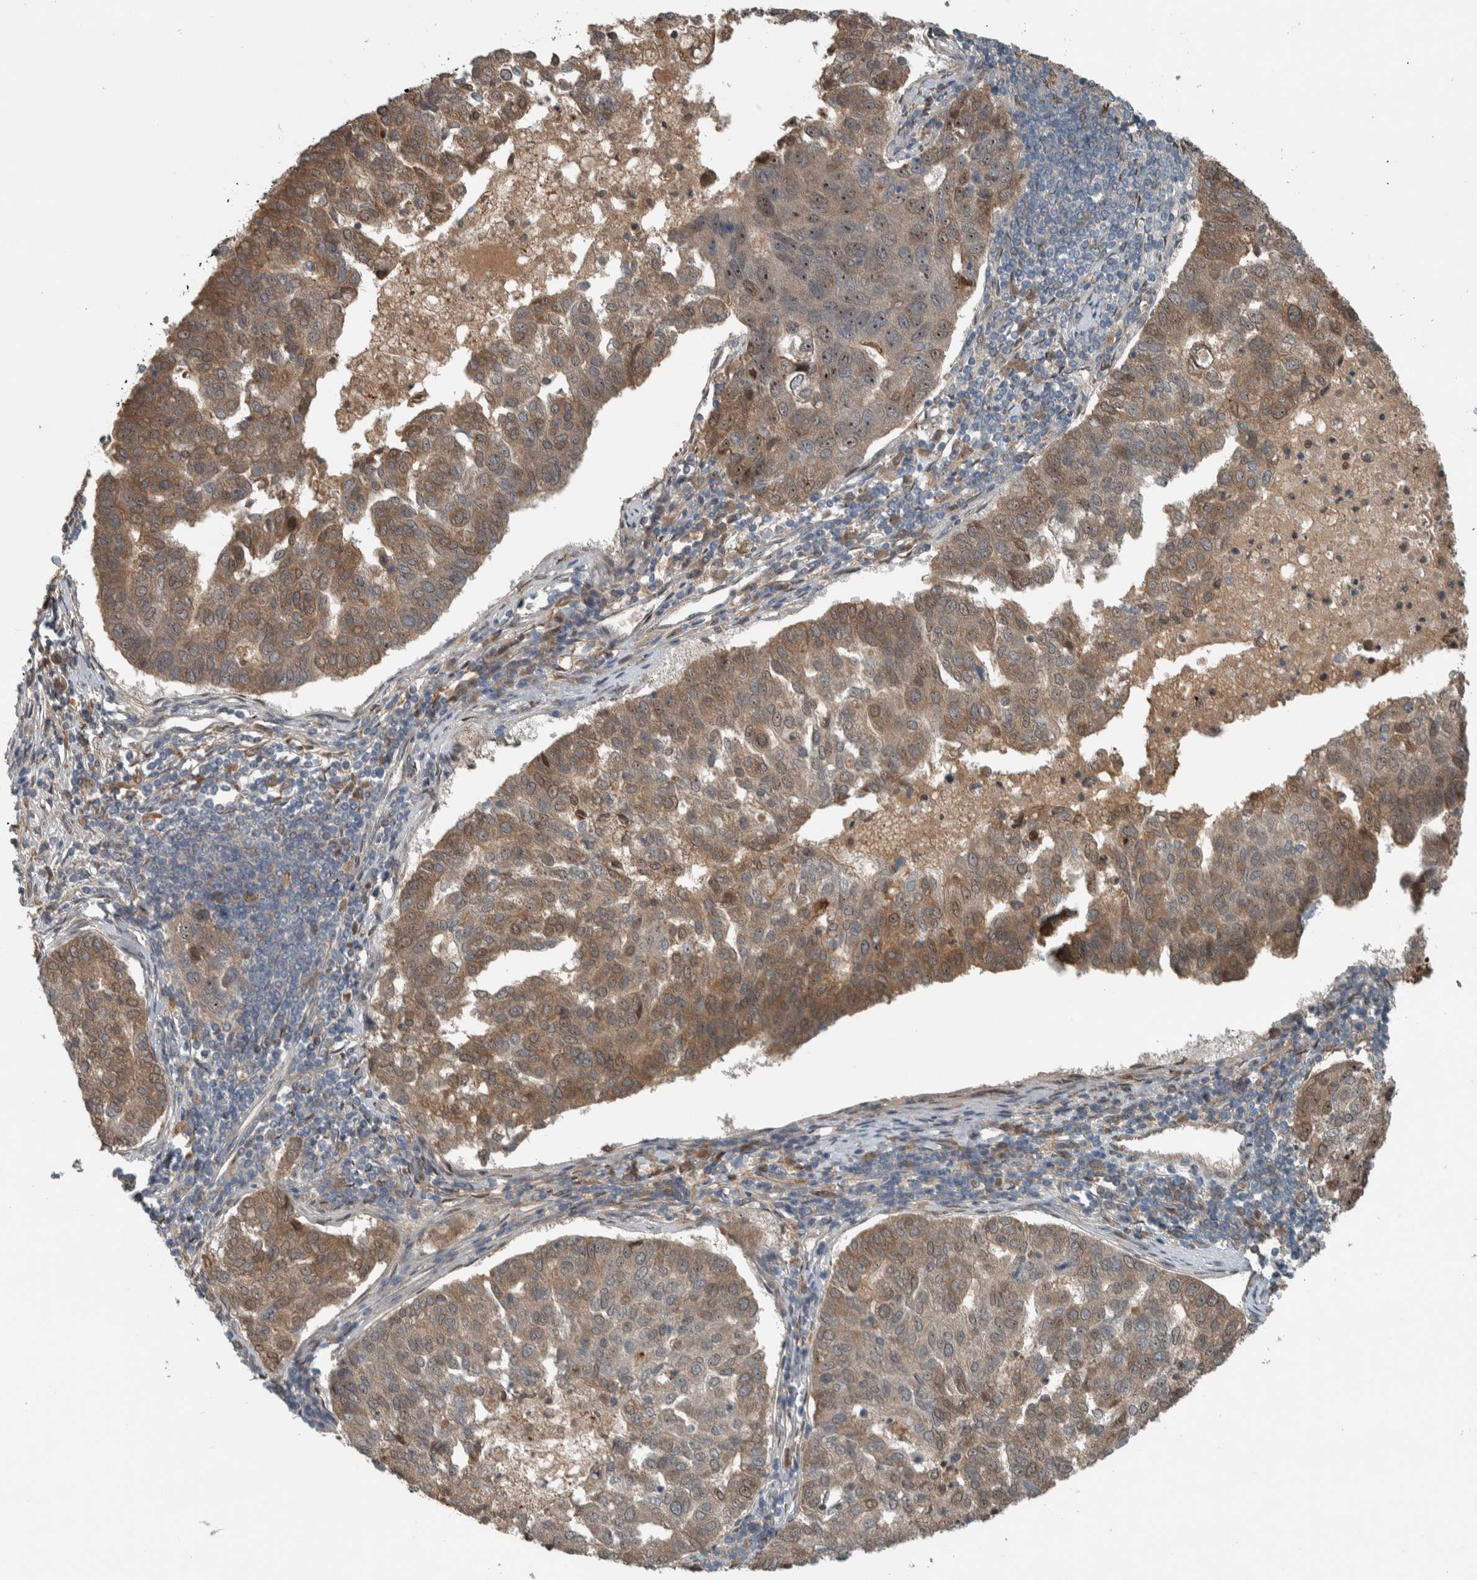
{"staining": {"intensity": "moderate", "quantity": ">75%", "location": "cytoplasmic/membranous,nuclear"}, "tissue": "pancreatic cancer", "cell_type": "Tumor cells", "image_type": "cancer", "snomed": [{"axis": "morphology", "description": "Adenocarcinoma, NOS"}, {"axis": "topography", "description": "Pancreas"}], "caption": "Immunohistochemistry (IHC) image of neoplastic tissue: adenocarcinoma (pancreatic) stained using IHC shows medium levels of moderate protein expression localized specifically in the cytoplasmic/membranous and nuclear of tumor cells, appearing as a cytoplasmic/membranous and nuclear brown color.", "gene": "XPO5", "patient": {"sex": "female", "age": 61}}